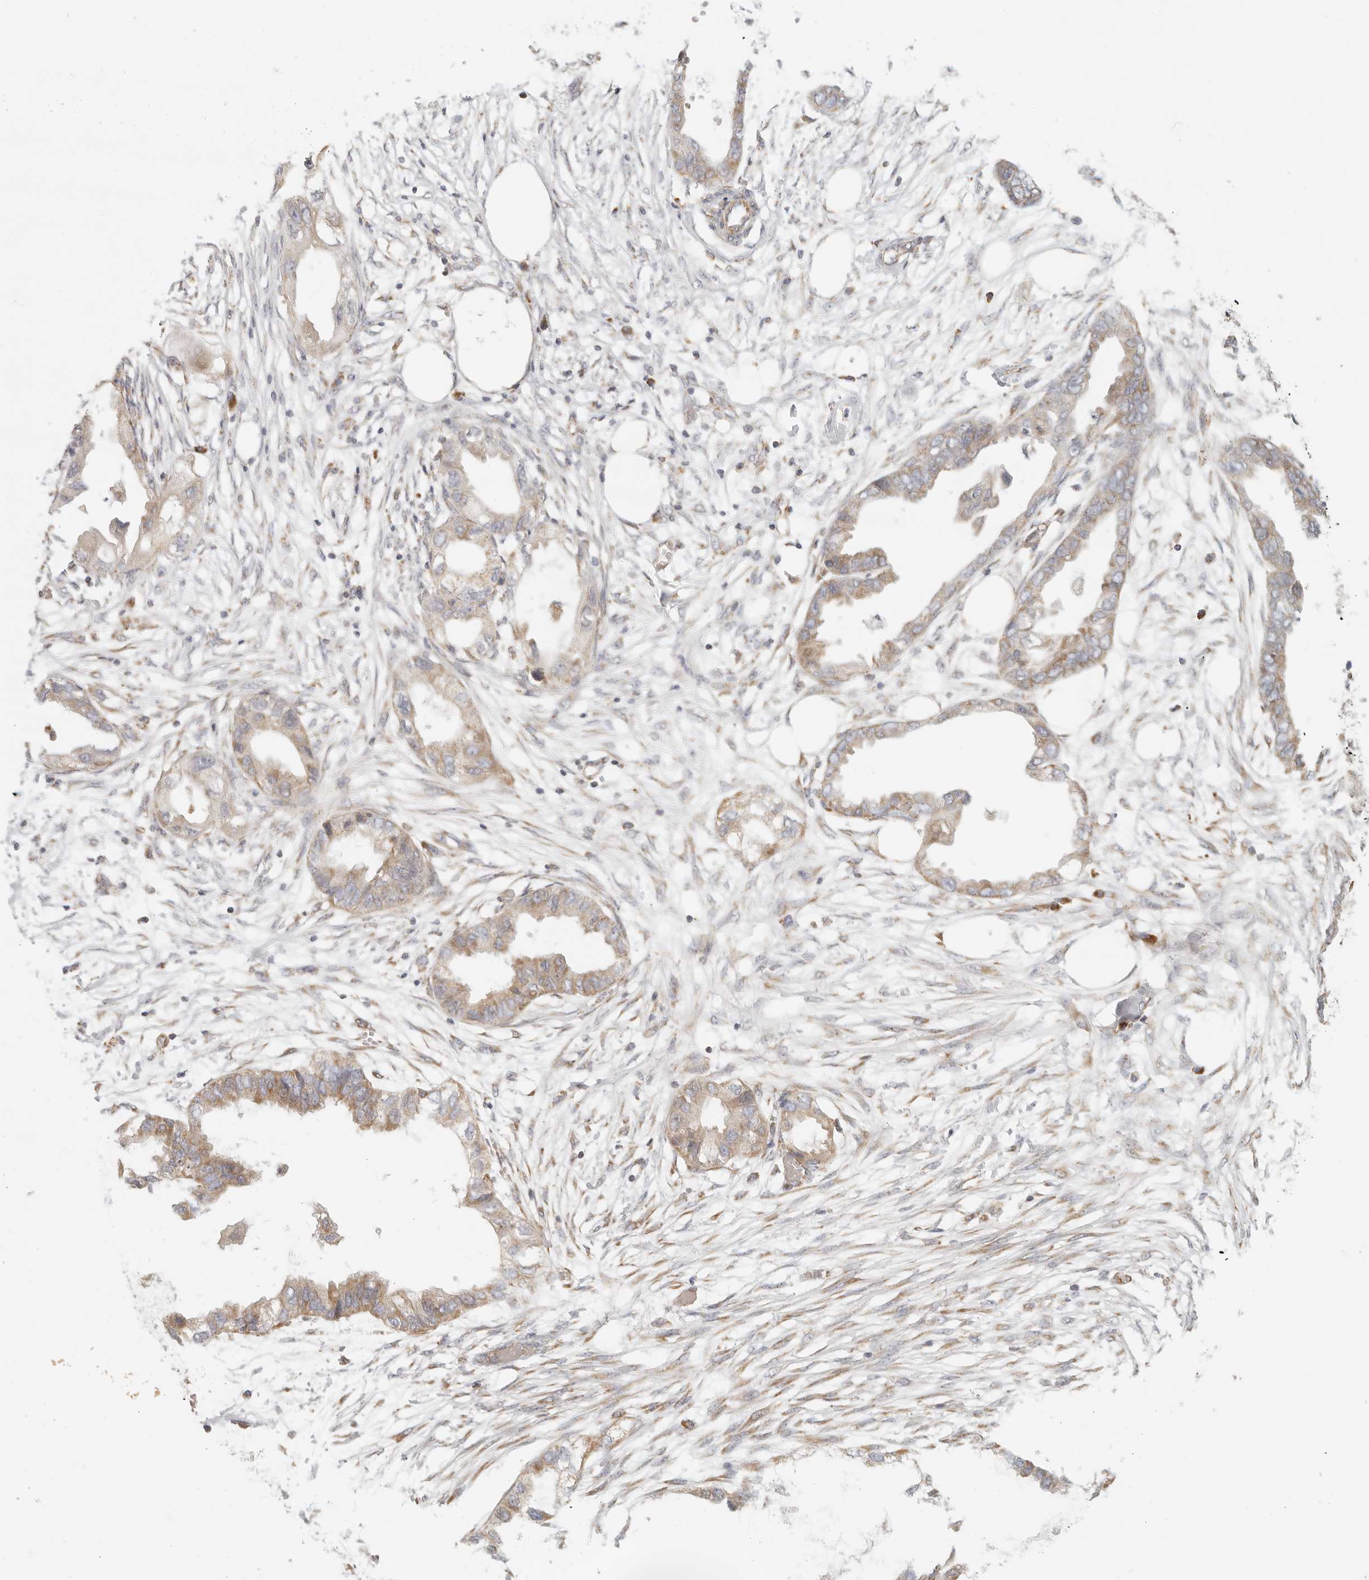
{"staining": {"intensity": "moderate", "quantity": ">75%", "location": "cytoplasmic/membranous"}, "tissue": "endometrial cancer", "cell_type": "Tumor cells", "image_type": "cancer", "snomed": [{"axis": "morphology", "description": "Adenocarcinoma, NOS"}, {"axis": "morphology", "description": "Adenocarcinoma, metastatic, NOS"}, {"axis": "topography", "description": "Adipose tissue"}, {"axis": "topography", "description": "Endometrium"}], "caption": "Protein expression analysis of adenocarcinoma (endometrial) reveals moderate cytoplasmic/membranous expression in about >75% of tumor cells. (IHC, brightfield microscopy, high magnification).", "gene": "KDF1", "patient": {"sex": "female", "age": 67}}